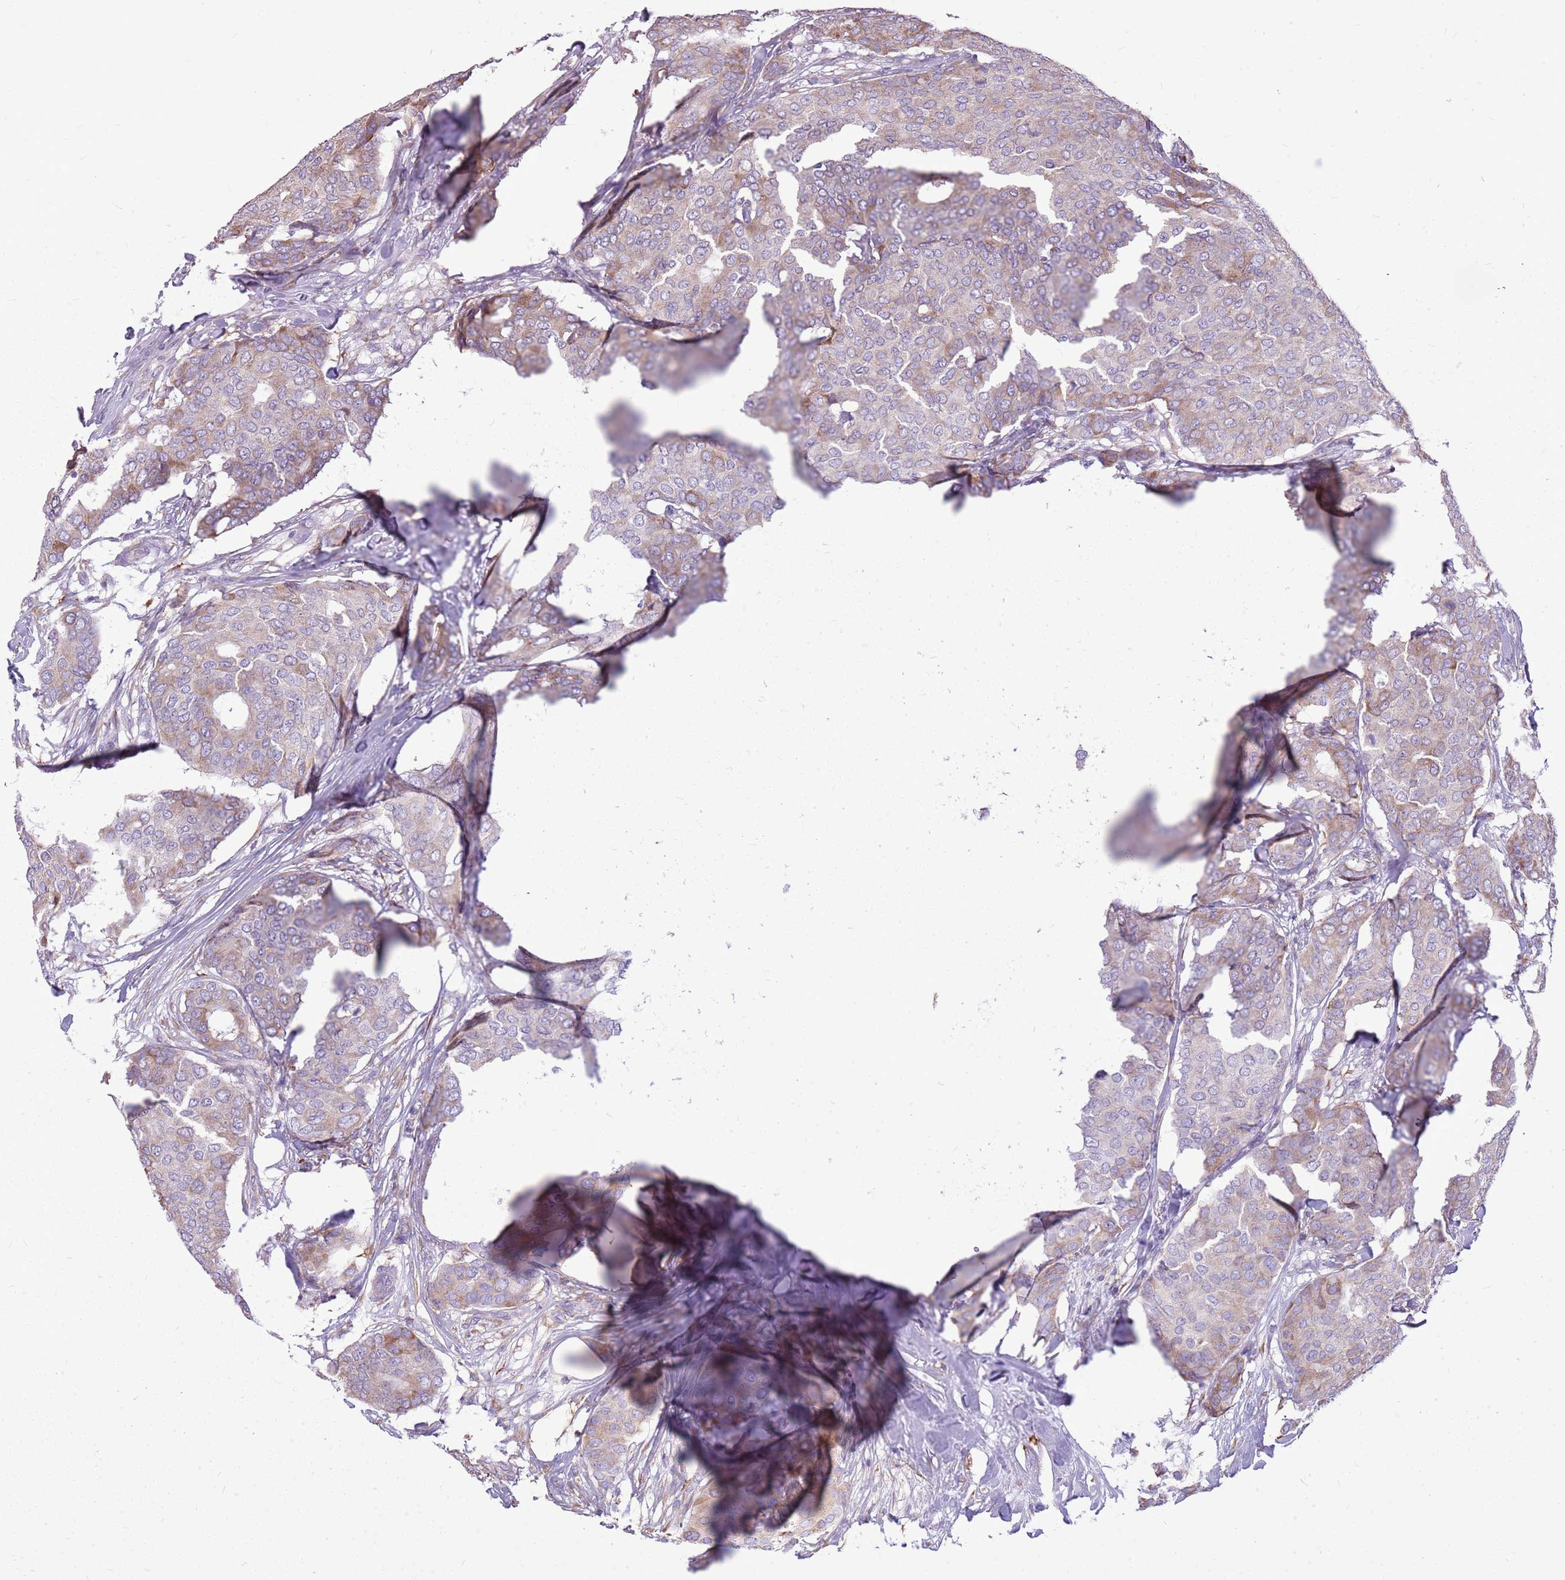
{"staining": {"intensity": "weak", "quantity": "25%-75%", "location": "cytoplasmic/membranous"}, "tissue": "breast cancer", "cell_type": "Tumor cells", "image_type": "cancer", "snomed": [{"axis": "morphology", "description": "Duct carcinoma"}, {"axis": "topography", "description": "Breast"}], "caption": "Breast cancer (invasive ductal carcinoma) tissue displays weak cytoplasmic/membranous staining in about 25%-75% of tumor cells", "gene": "KCTD19", "patient": {"sex": "female", "age": 75}}